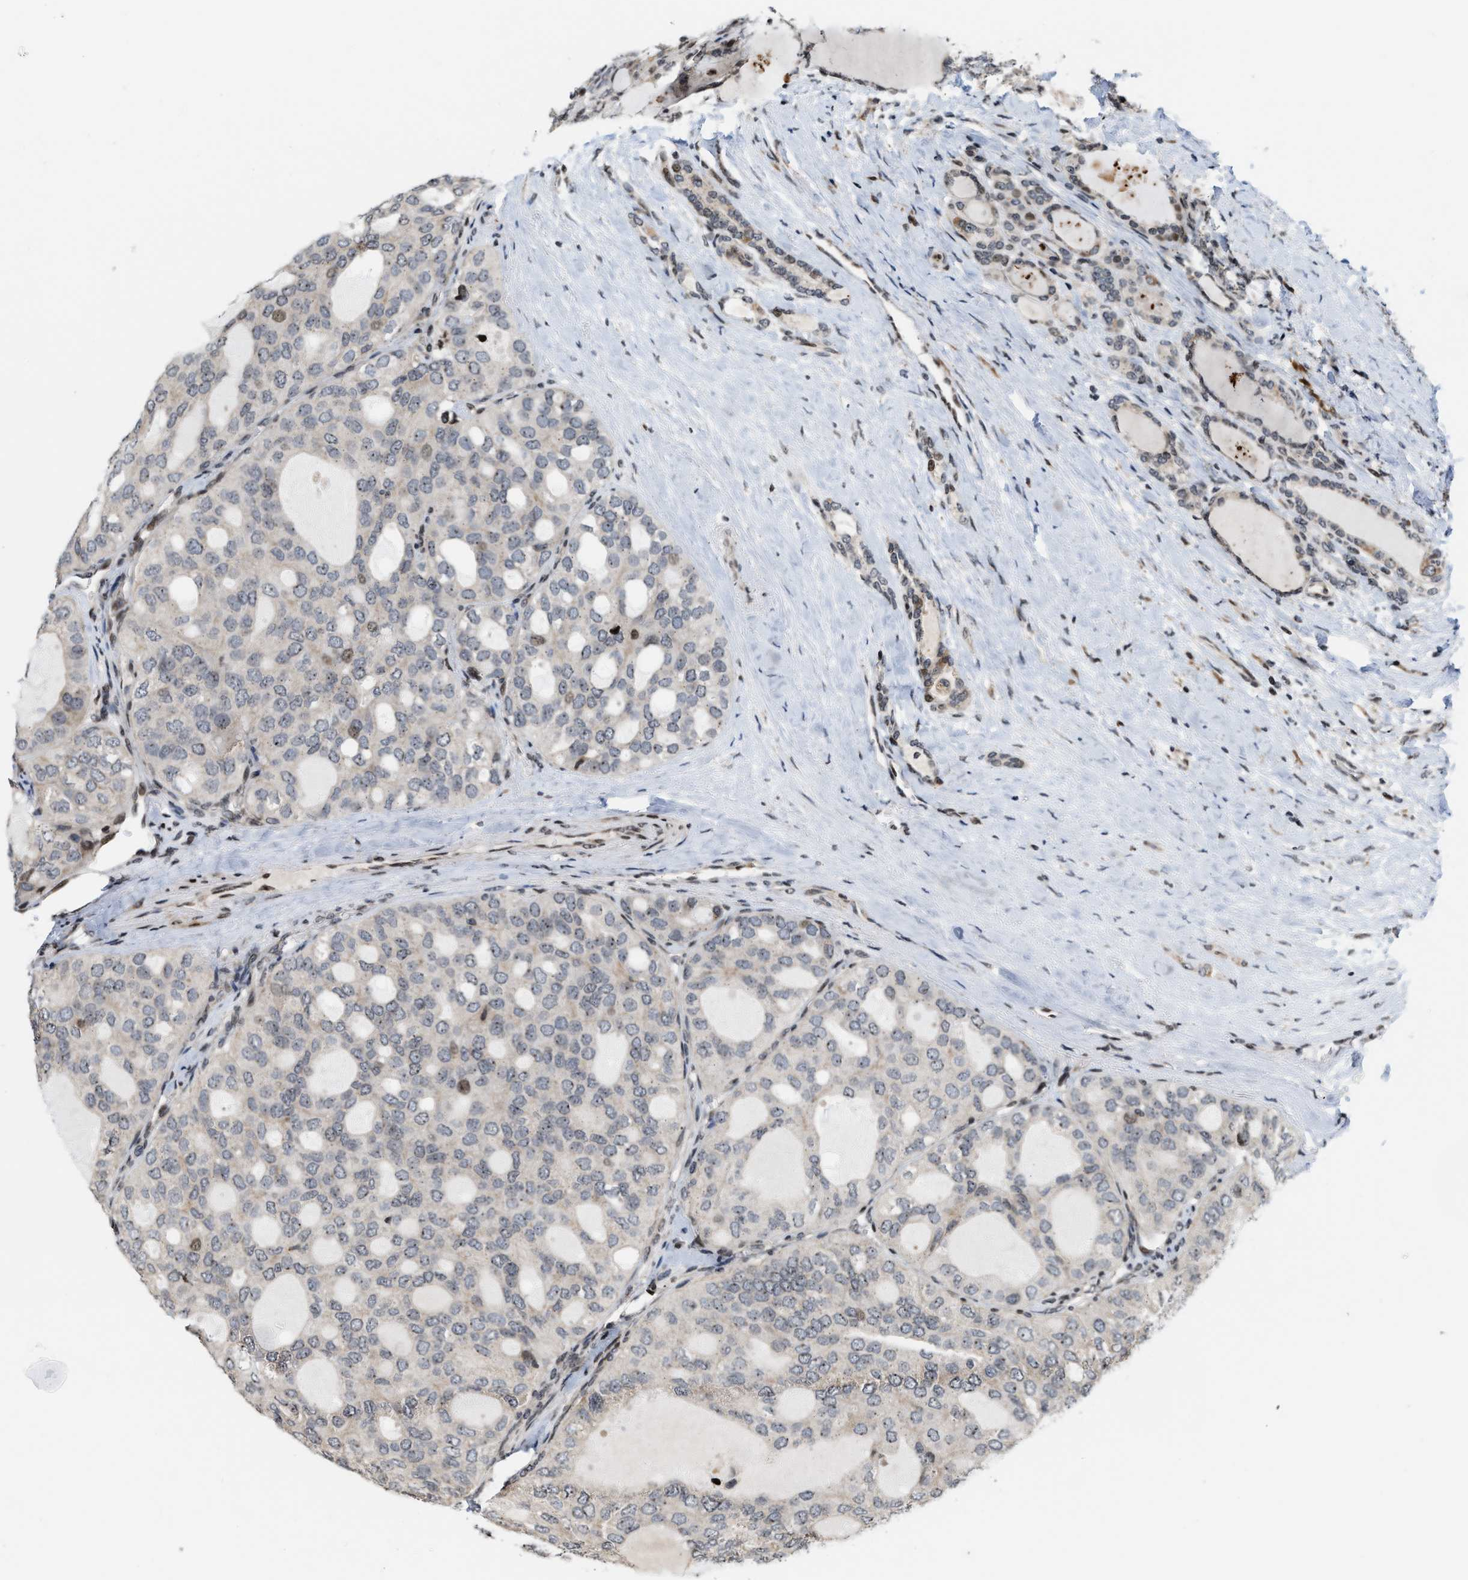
{"staining": {"intensity": "weak", "quantity": "<25%", "location": "nuclear"}, "tissue": "thyroid cancer", "cell_type": "Tumor cells", "image_type": "cancer", "snomed": [{"axis": "morphology", "description": "Follicular adenoma carcinoma, NOS"}, {"axis": "topography", "description": "Thyroid gland"}], "caption": "There is no significant expression in tumor cells of thyroid cancer.", "gene": "PDZD2", "patient": {"sex": "male", "age": 75}}